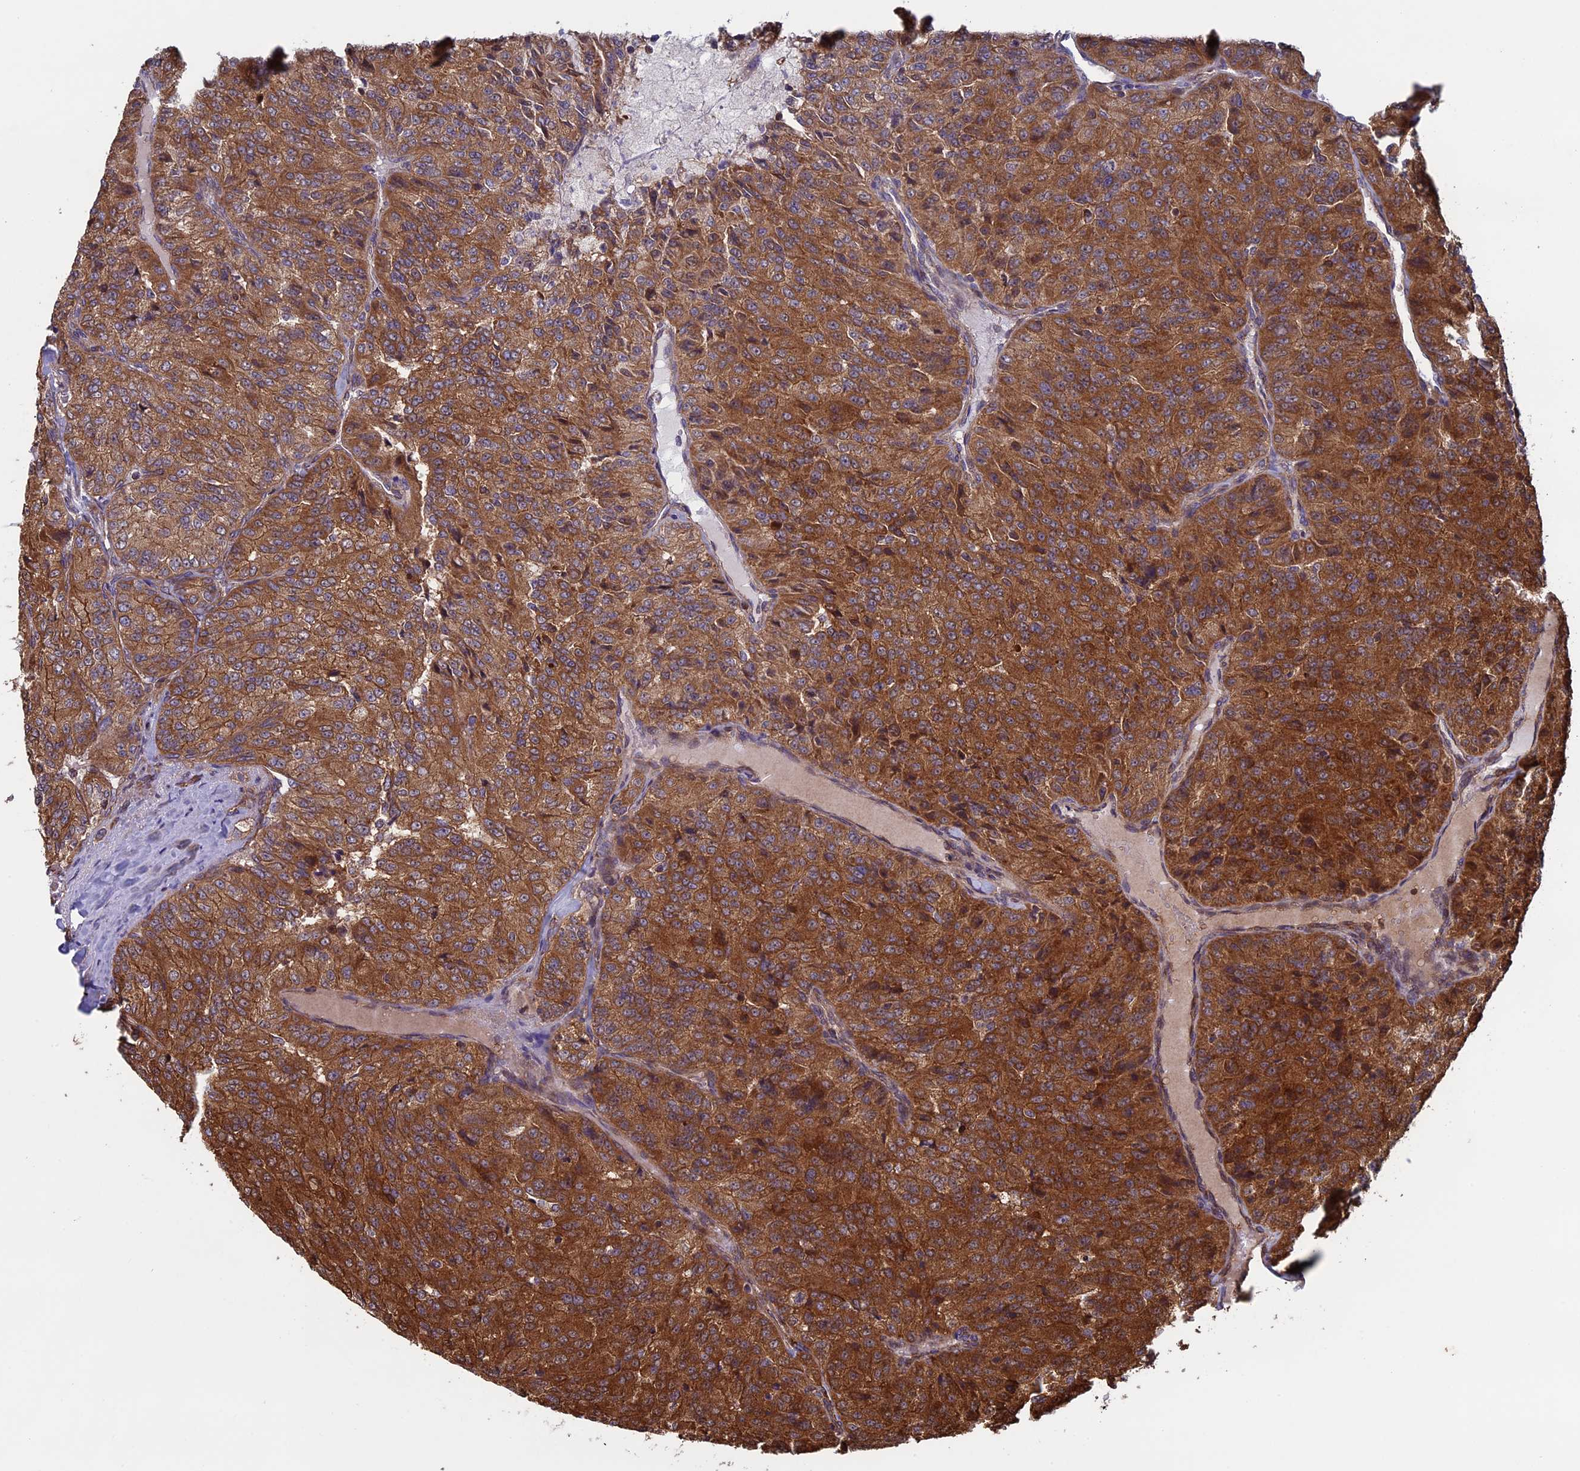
{"staining": {"intensity": "strong", "quantity": ">75%", "location": "cytoplasmic/membranous"}, "tissue": "renal cancer", "cell_type": "Tumor cells", "image_type": "cancer", "snomed": [{"axis": "morphology", "description": "Adenocarcinoma, NOS"}, {"axis": "topography", "description": "Kidney"}], "caption": "A micrograph of renal cancer (adenocarcinoma) stained for a protein reveals strong cytoplasmic/membranous brown staining in tumor cells.", "gene": "CCDC8", "patient": {"sex": "female", "age": 63}}